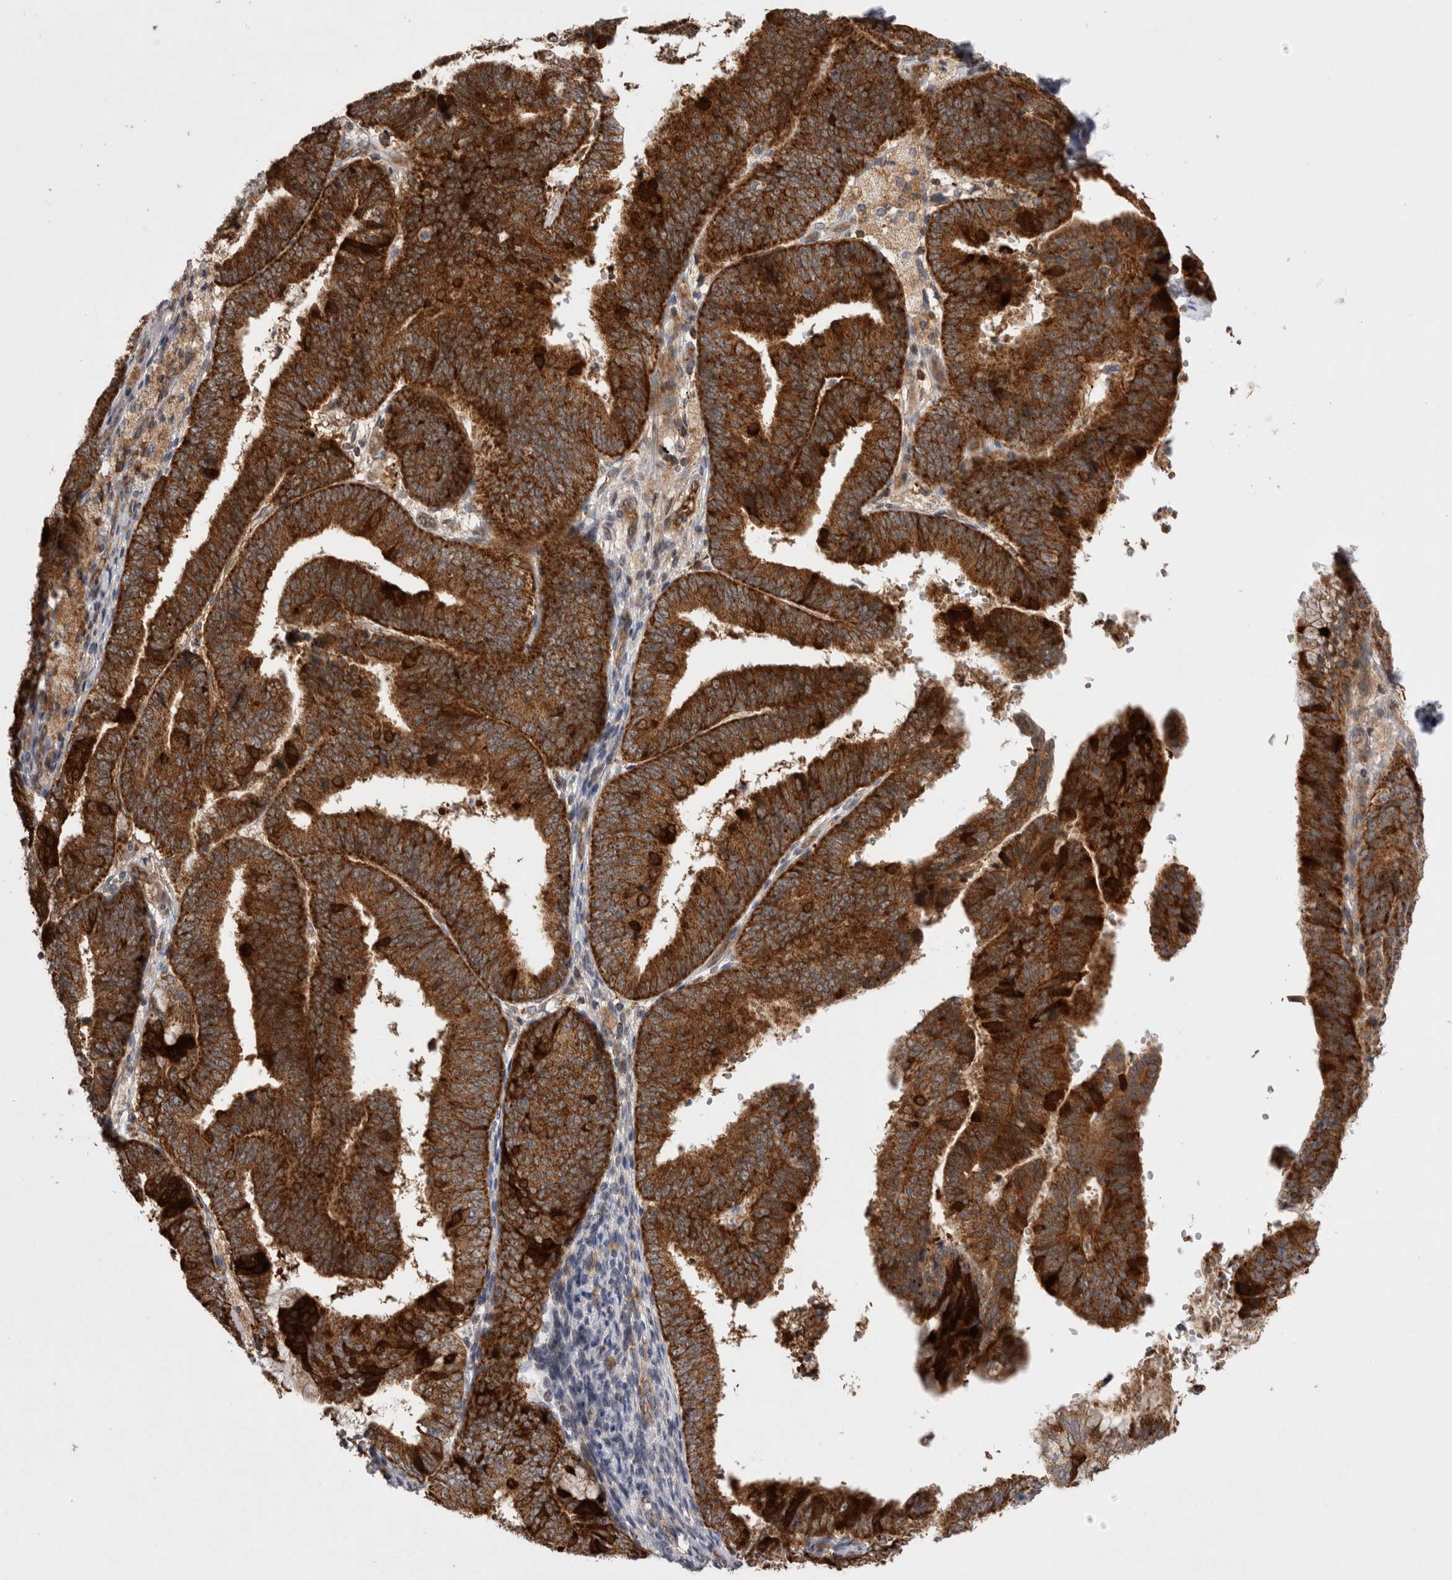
{"staining": {"intensity": "strong", "quantity": ">75%", "location": "cytoplasmic/membranous"}, "tissue": "endometrial cancer", "cell_type": "Tumor cells", "image_type": "cancer", "snomed": [{"axis": "morphology", "description": "Adenocarcinoma, NOS"}, {"axis": "topography", "description": "Endometrium"}], "caption": "Immunohistochemical staining of endometrial cancer demonstrates high levels of strong cytoplasmic/membranous positivity in approximately >75% of tumor cells. Nuclei are stained in blue.", "gene": "DARS2", "patient": {"sex": "female", "age": 63}}